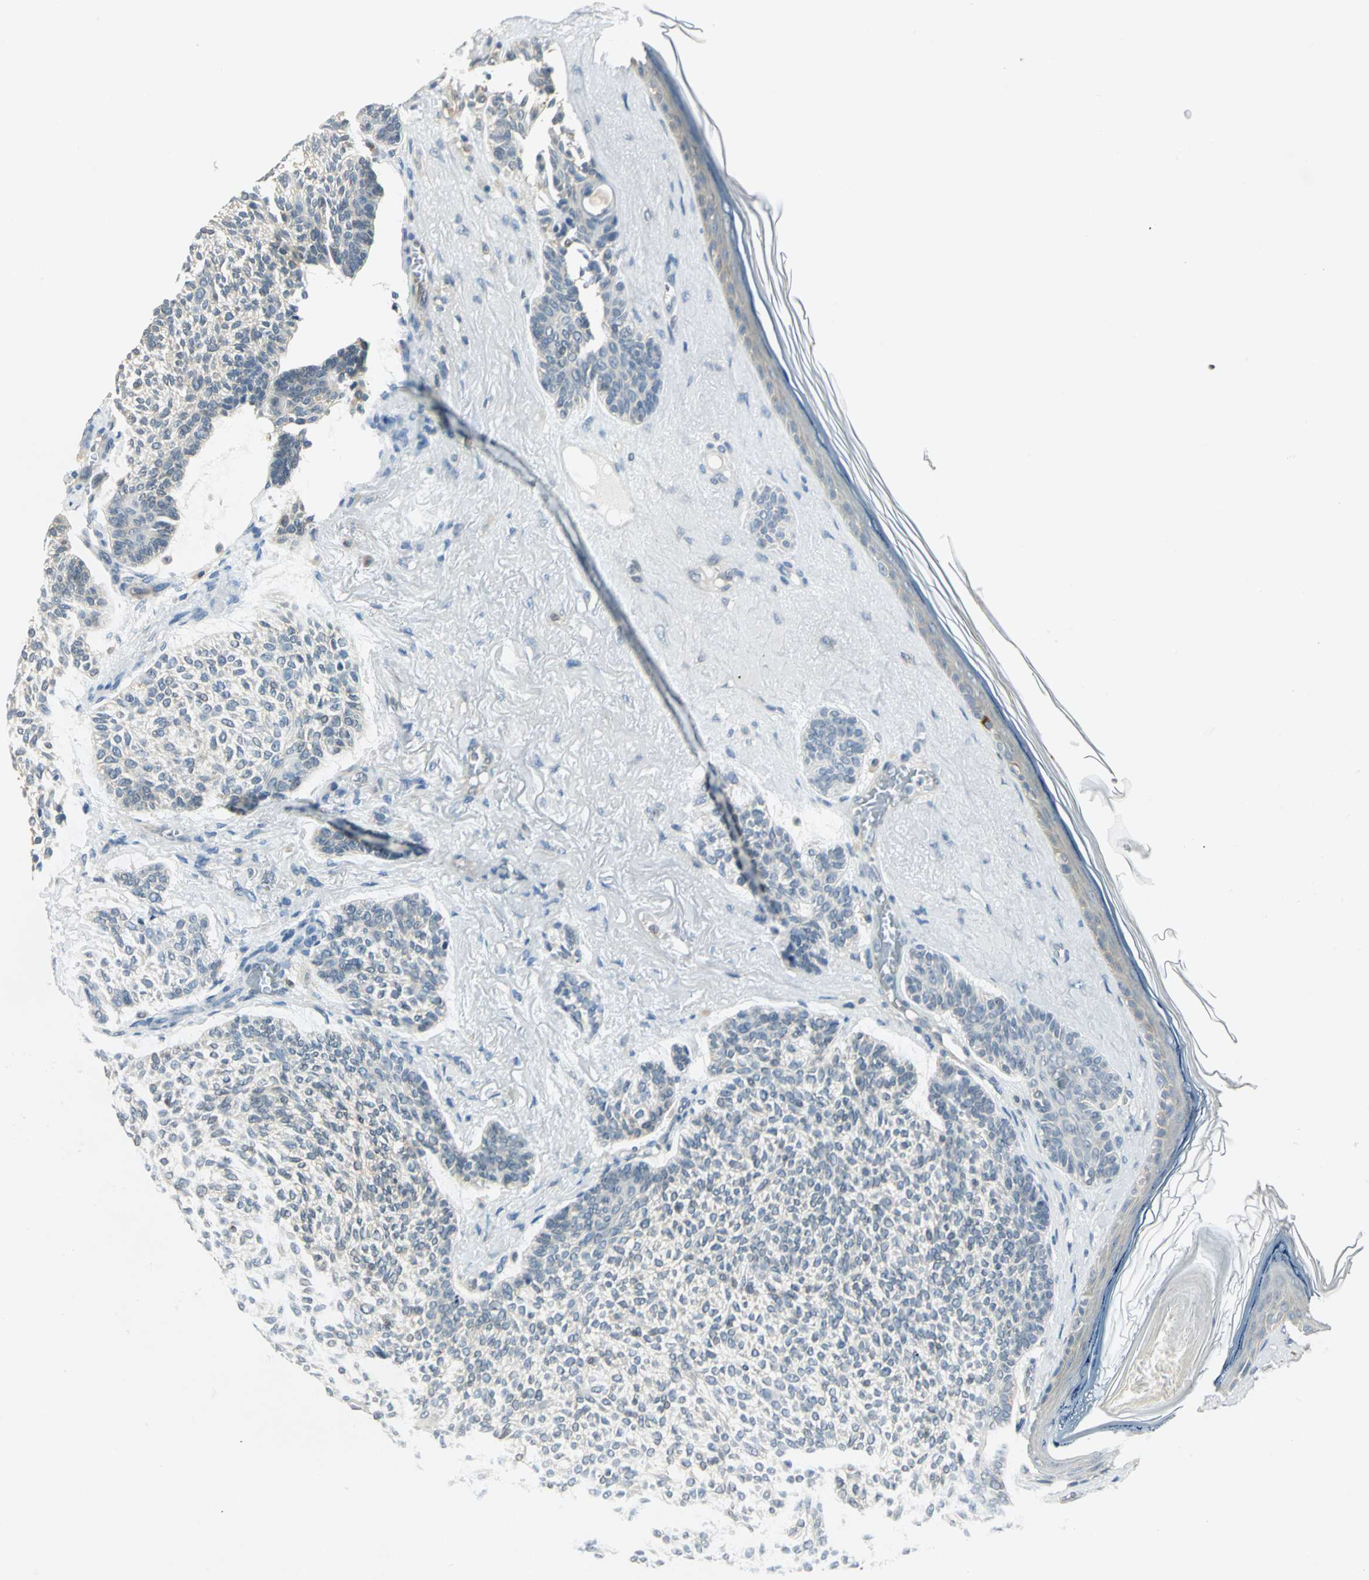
{"staining": {"intensity": "negative", "quantity": "none", "location": "none"}, "tissue": "skin cancer", "cell_type": "Tumor cells", "image_type": "cancer", "snomed": [{"axis": "morphology", "description": "Normal tissue, NOS"}, {"axis": "morphology", "description": "Basal cell carcinoma"}, {"axis": "topography", "description": "Skin"}], "caption": "Tumor cells show no significant expression in skin cancer (basal cell carcinoma).", "gene": "FYN", "patient": {"sex": "female", "age": 70}}